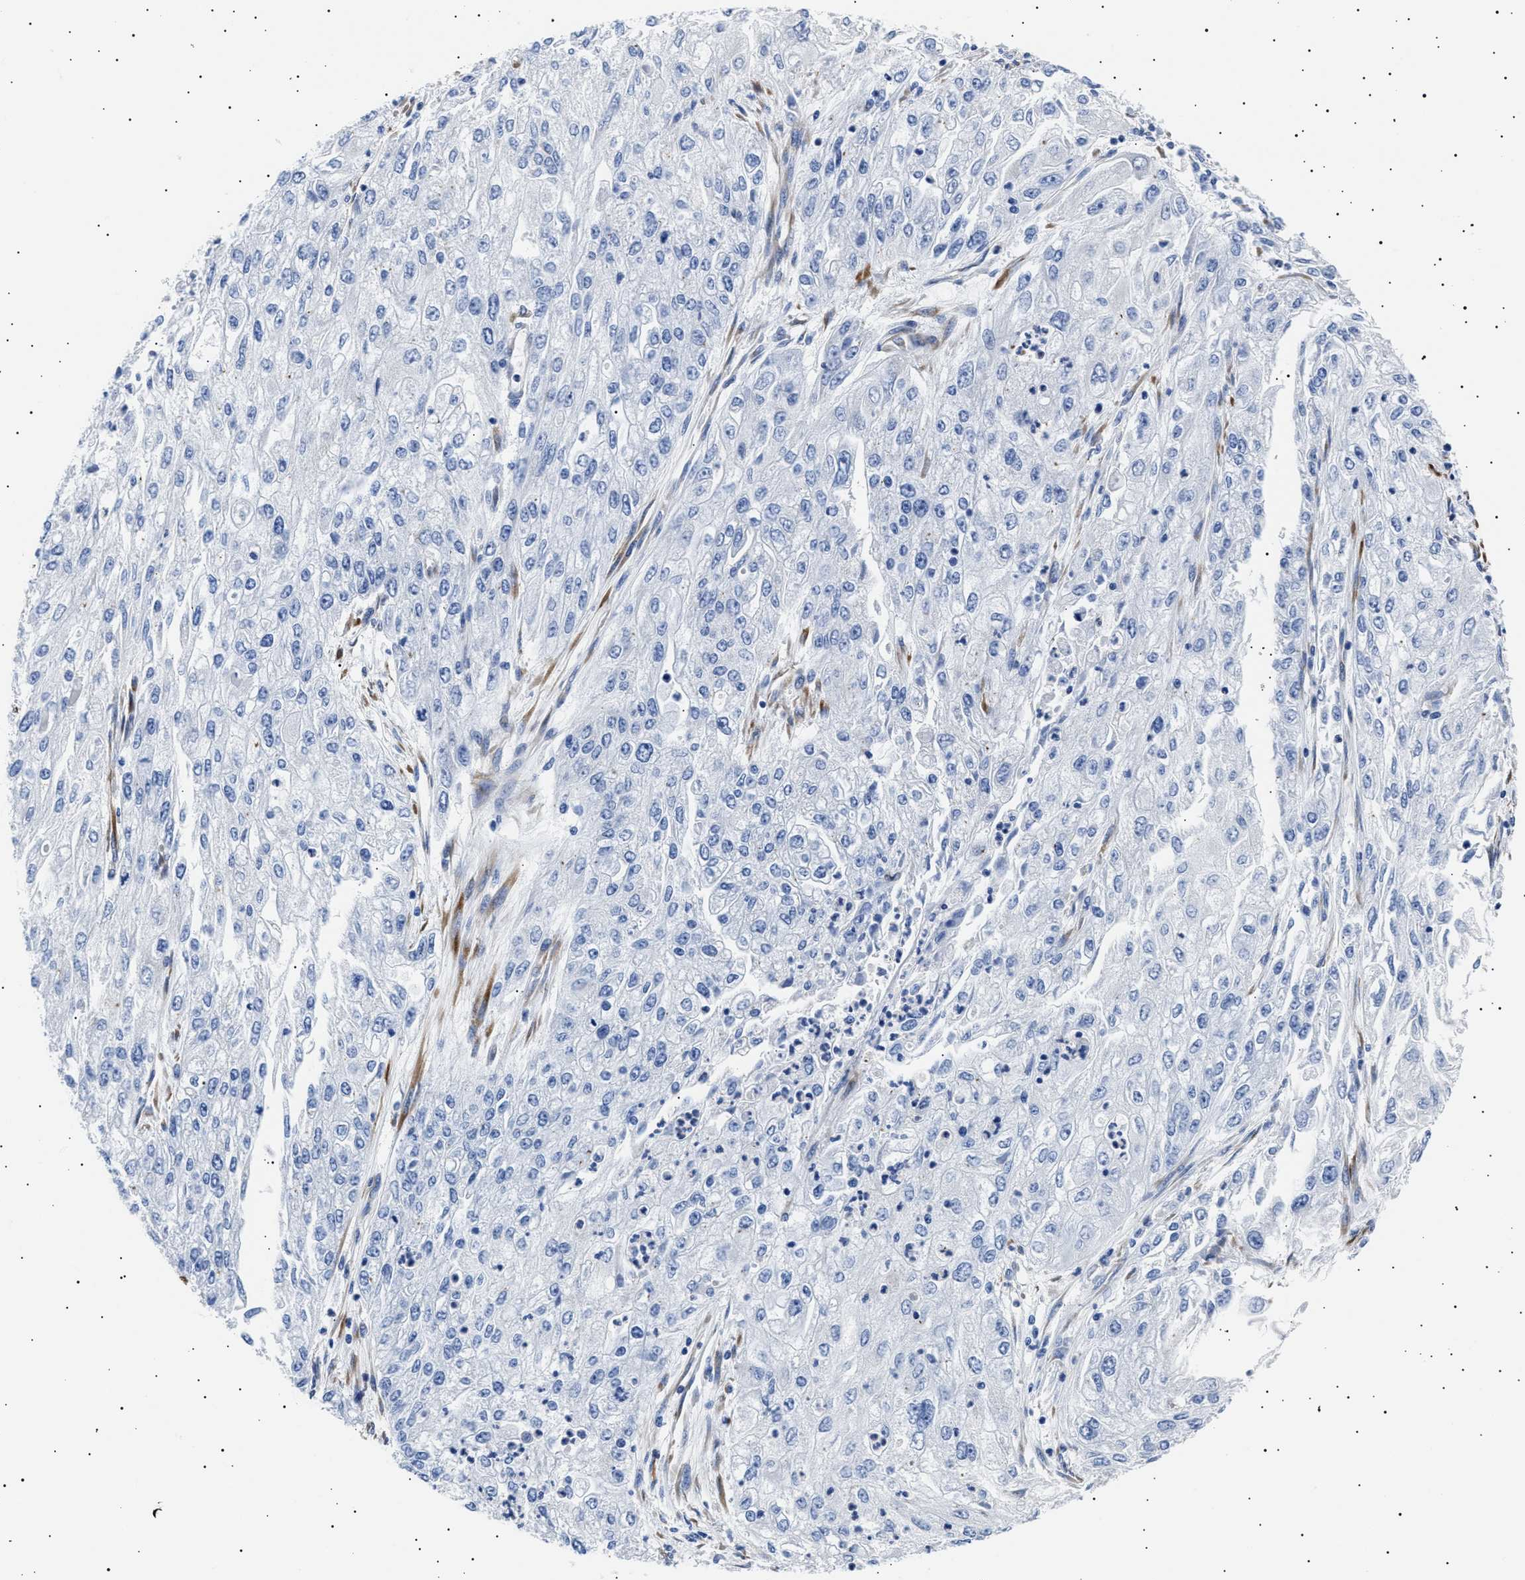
{"staining": {"intensity": "negative", "quantity": "none", "location": "none"}, "tissue": "endometrial cancer", "cell_type": "Tumor cells", "image_type": "cancer", "snomed": [{"axis": "morphology", "description": "Adenocarcinoma, NOS"}, {"axis": "topography", "description": "Endometrium"}], "caption": "The immunohistochemistry (IHC) histopathology image has no significant staining in tumor cells of endometrial cancer (adenocarcinoma) tissue.", "gene": "HEMGN", "patient": {"sex": "female", "age": 49}}